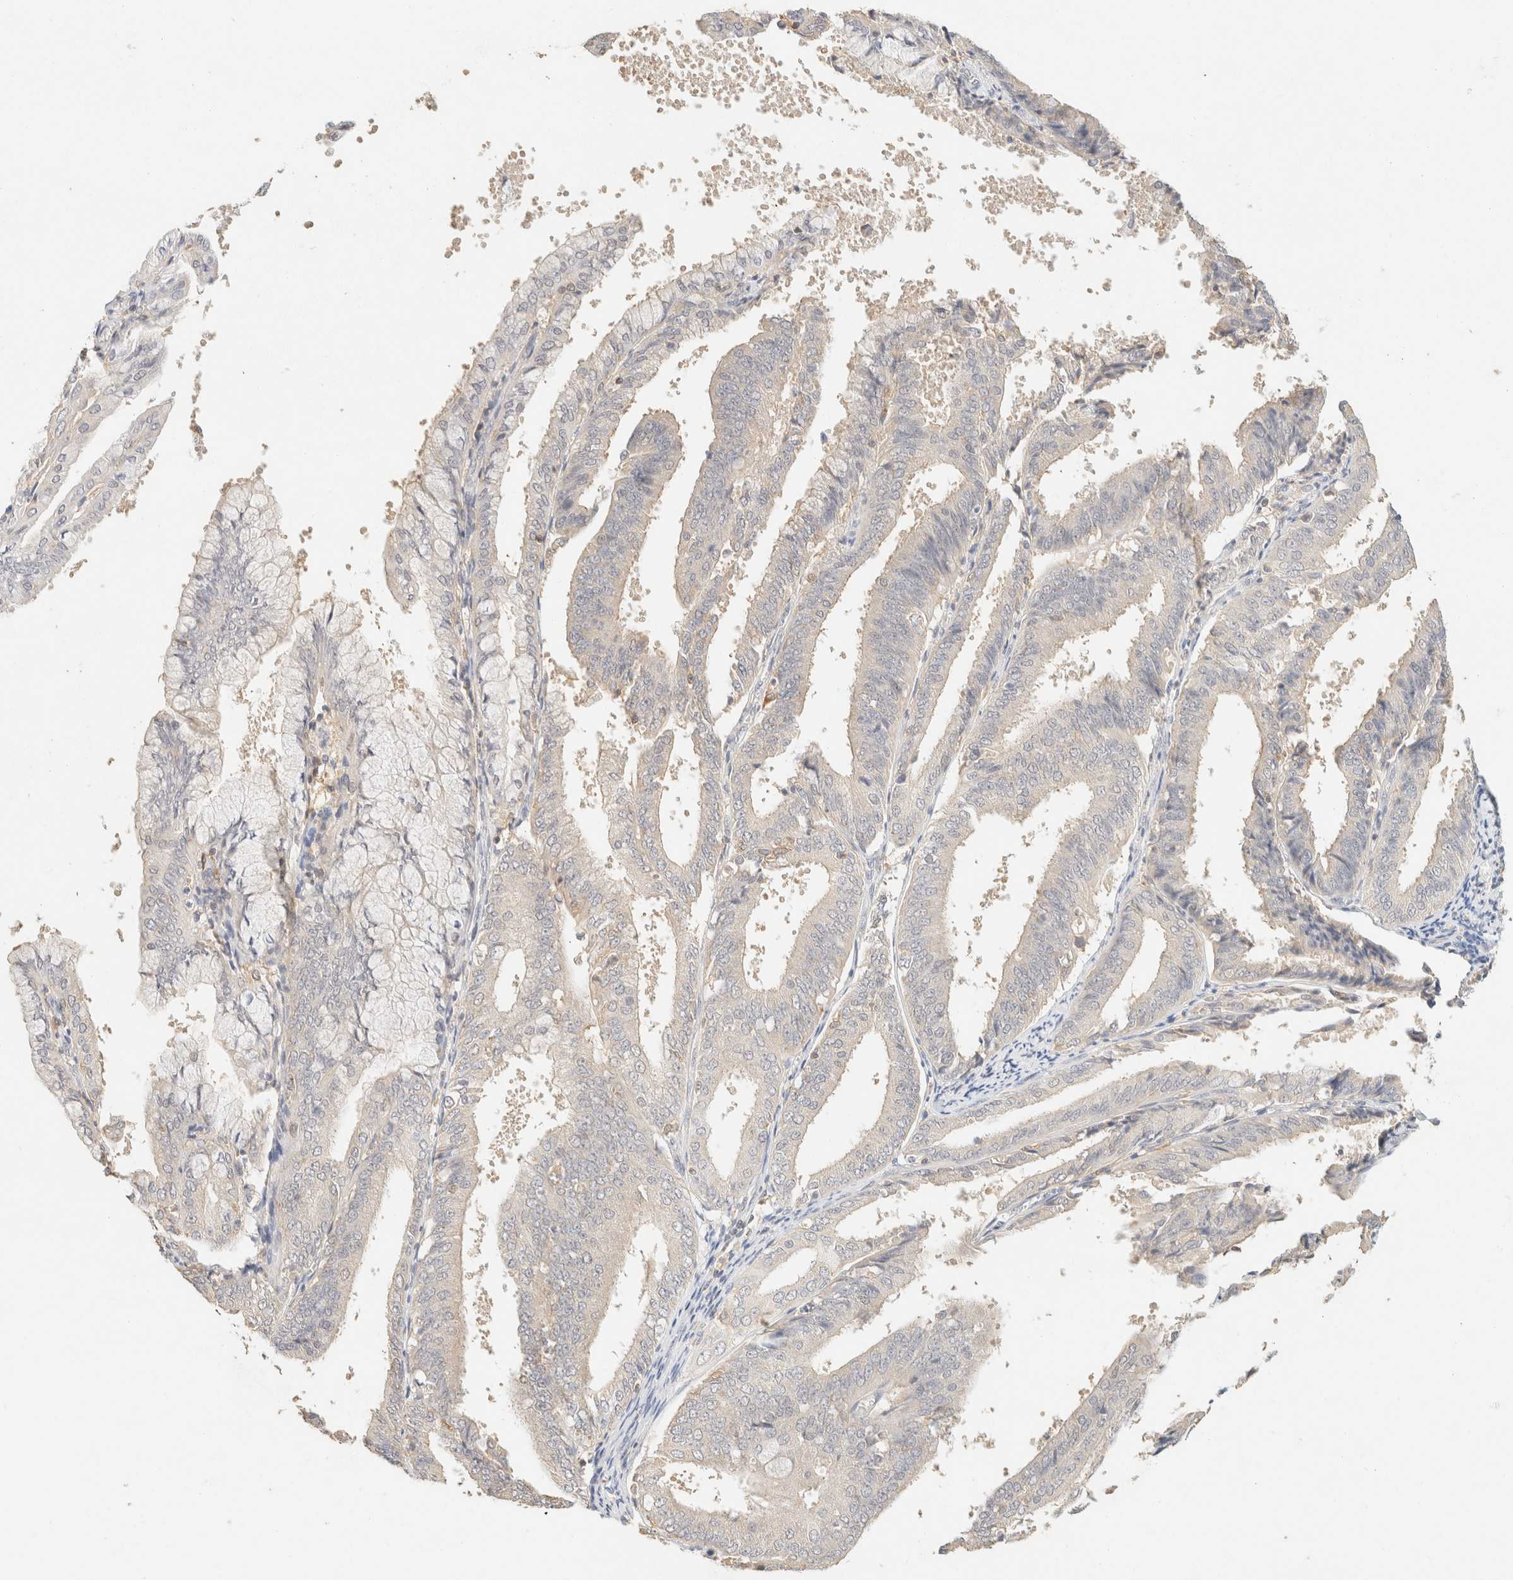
{"staining": {"intensity": "negative", "quantity": "none", "location": "none"}, "tissue": "endometrial cancer", "cell_type": "Tumor cells", "image_type": "cancer", "snomed": [{"axis": "morphology", "description": "Adenocarcinoma, NOS"}, {"axis": "topography", "description": "Endometrium"}], "caption": "High magnification brightfield microscopy of adenocarcinoma (endometrial) stained with DAB (3,3'-diaminobenzidine) (brown) and counterstained with hematoxylin (blue): tumor cells show no significant staining.", "gene": "TIMD4", "patient": {"sex": "female", "age": 63}}